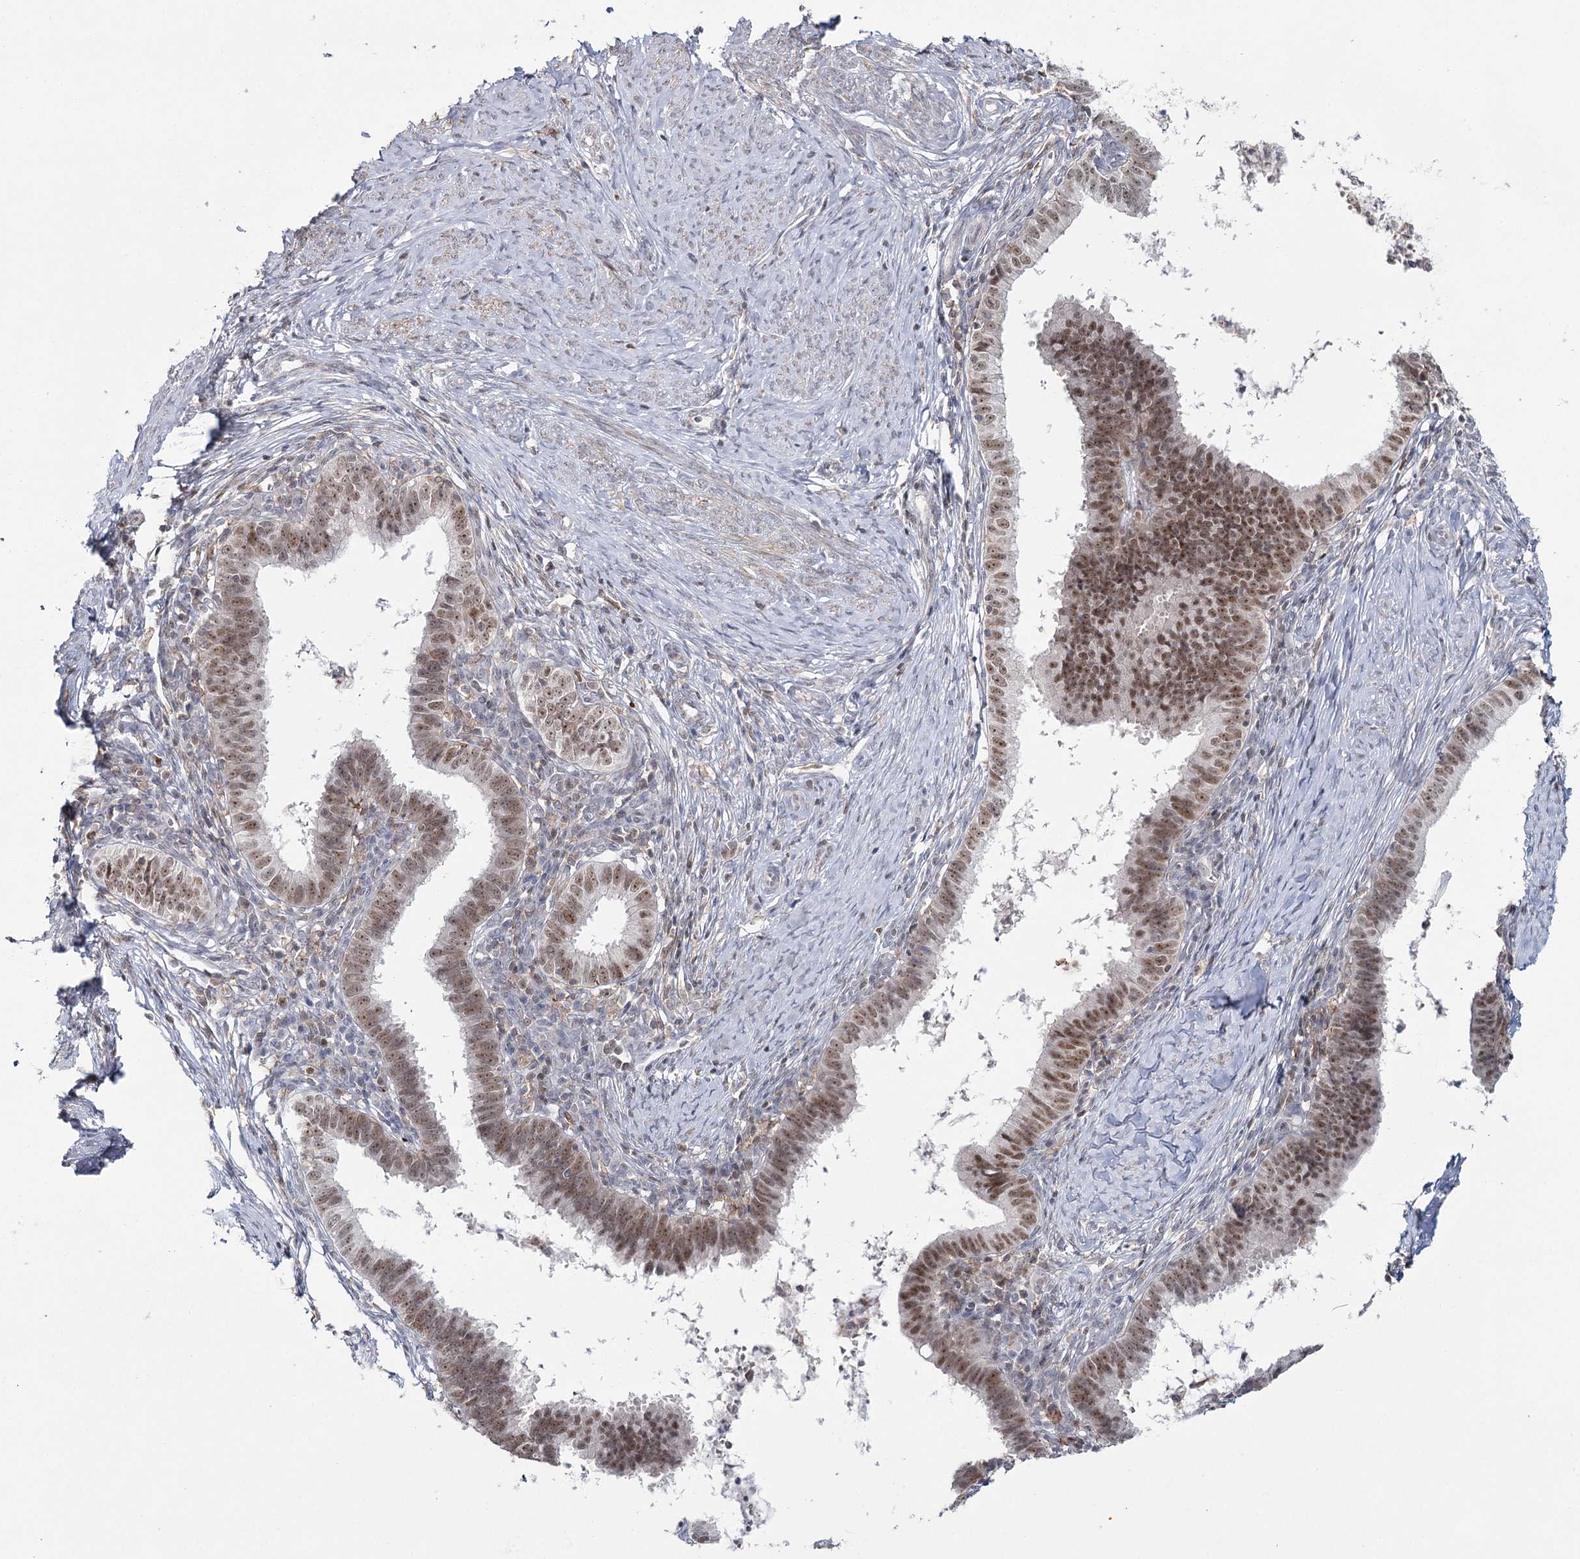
{"staining": {"intensity": "moderate", "quantity": ">75%", "location": "nuclear"}, "tissue": "cervical cancer", "cell_type": "Tumor cells", "image_type": "cancer", "snomed": [{"axis": "morphology", "description": "Adenocarcinoma, NOS"}, {"axis": "topography", "description": "Cervix"}], "caption": "The immunohistochemical stain shows moderate nuclear positivity in tumor cells of adenocarcinoma (cervical) tissue.", "gene": "ZC3H8", "patient": {"sex": "female", "age": 36}}